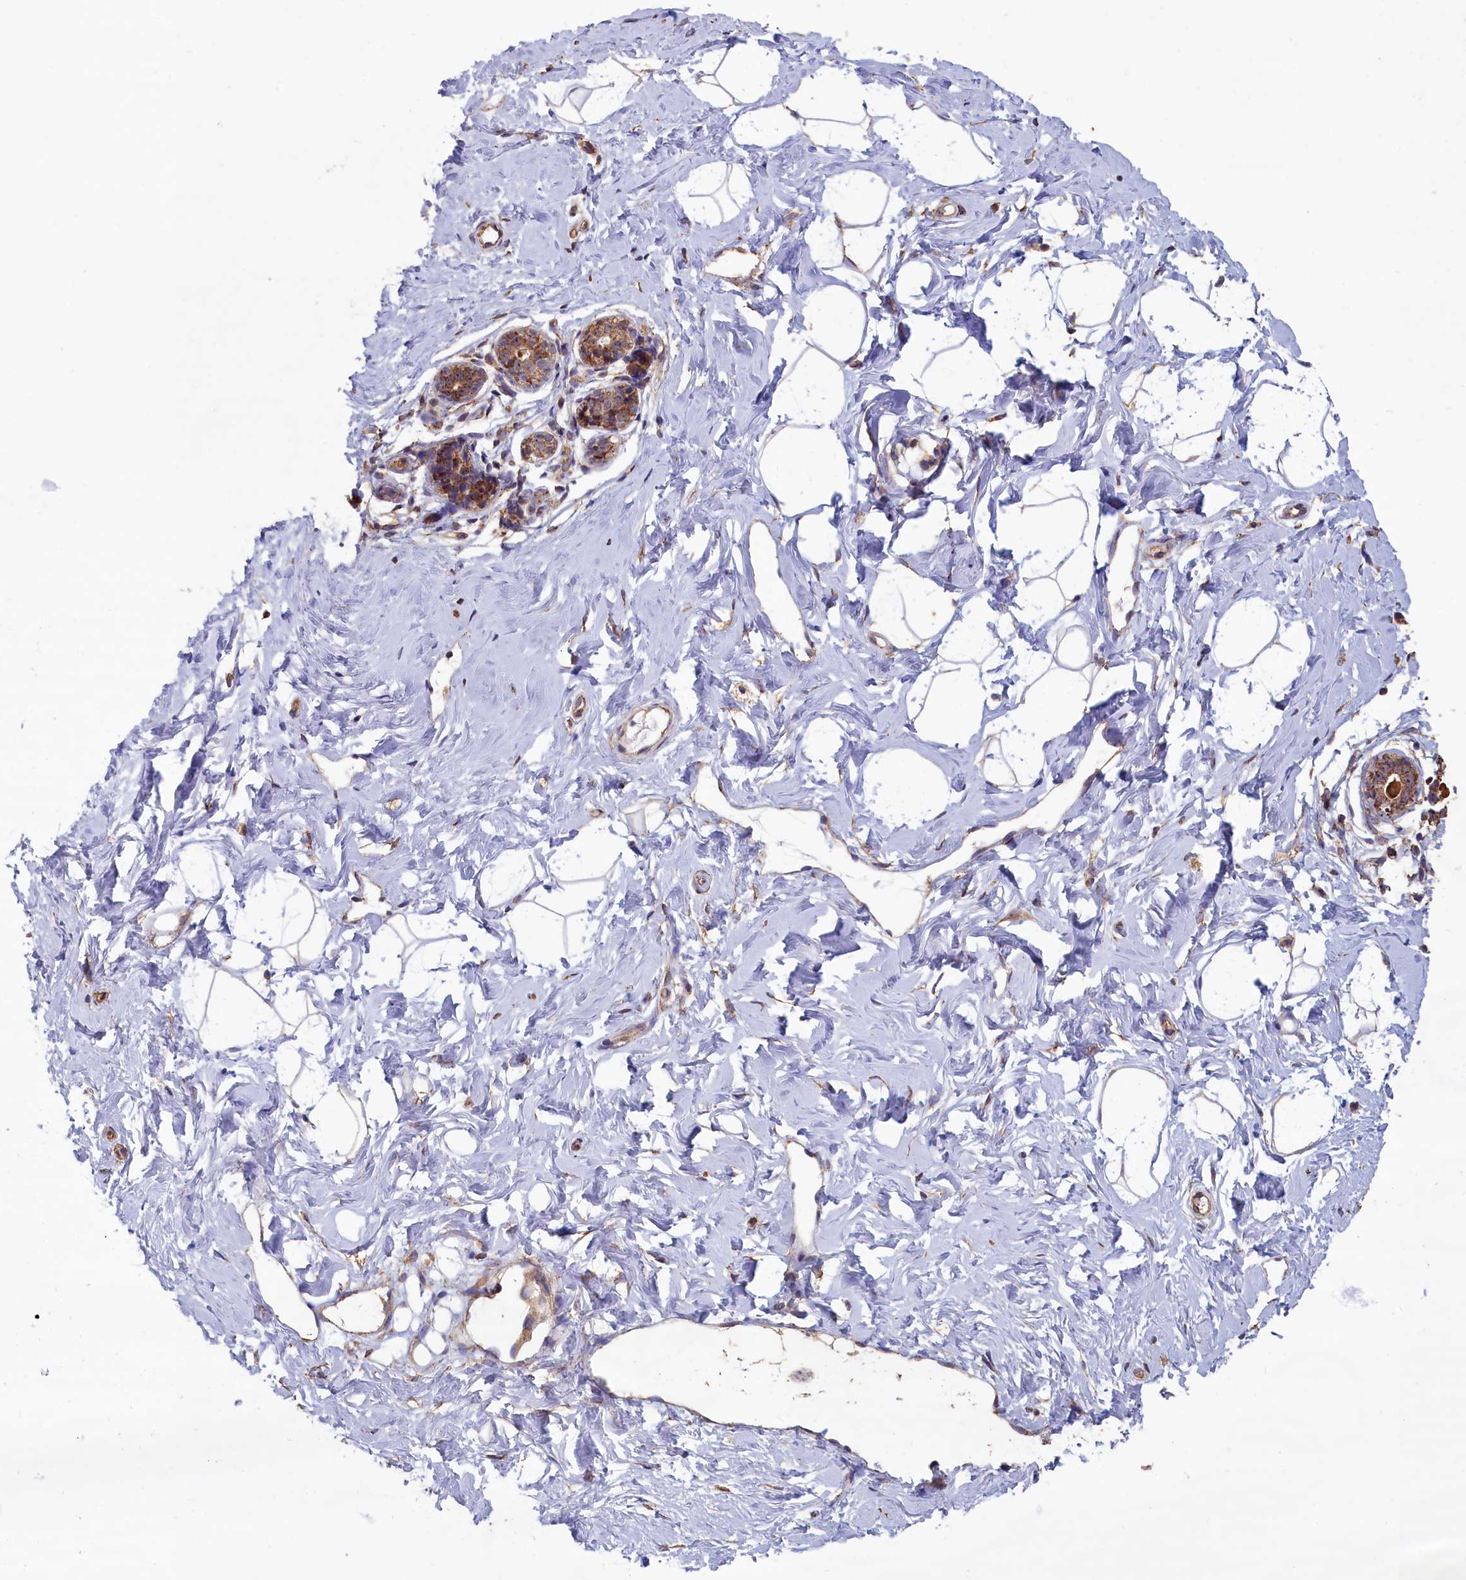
{"staining": {"intensity": "moderate", "quantity": ">75%", "location": "cytoplasmic/membranous"}, "tissue": "breast", "cell_type": "Adipocytes", "image_type": "normal", "snomed": [{"axis": "morphology", "description": "Normal tissue, NOS"}, {"axis": "morphology", "description": "Adenoma, NOS"}, {"axis": "topography", "description": "Breast"}], "caption": "A high-resolution micrograph shows immunohistochemistry staining of normal breast, which displays moderate cytoplasmic/membranous positivity in approximately >75% of adipocytes.", "gene": "ENSG00000269825", "patient": {"sex": "female", "age": 23}}